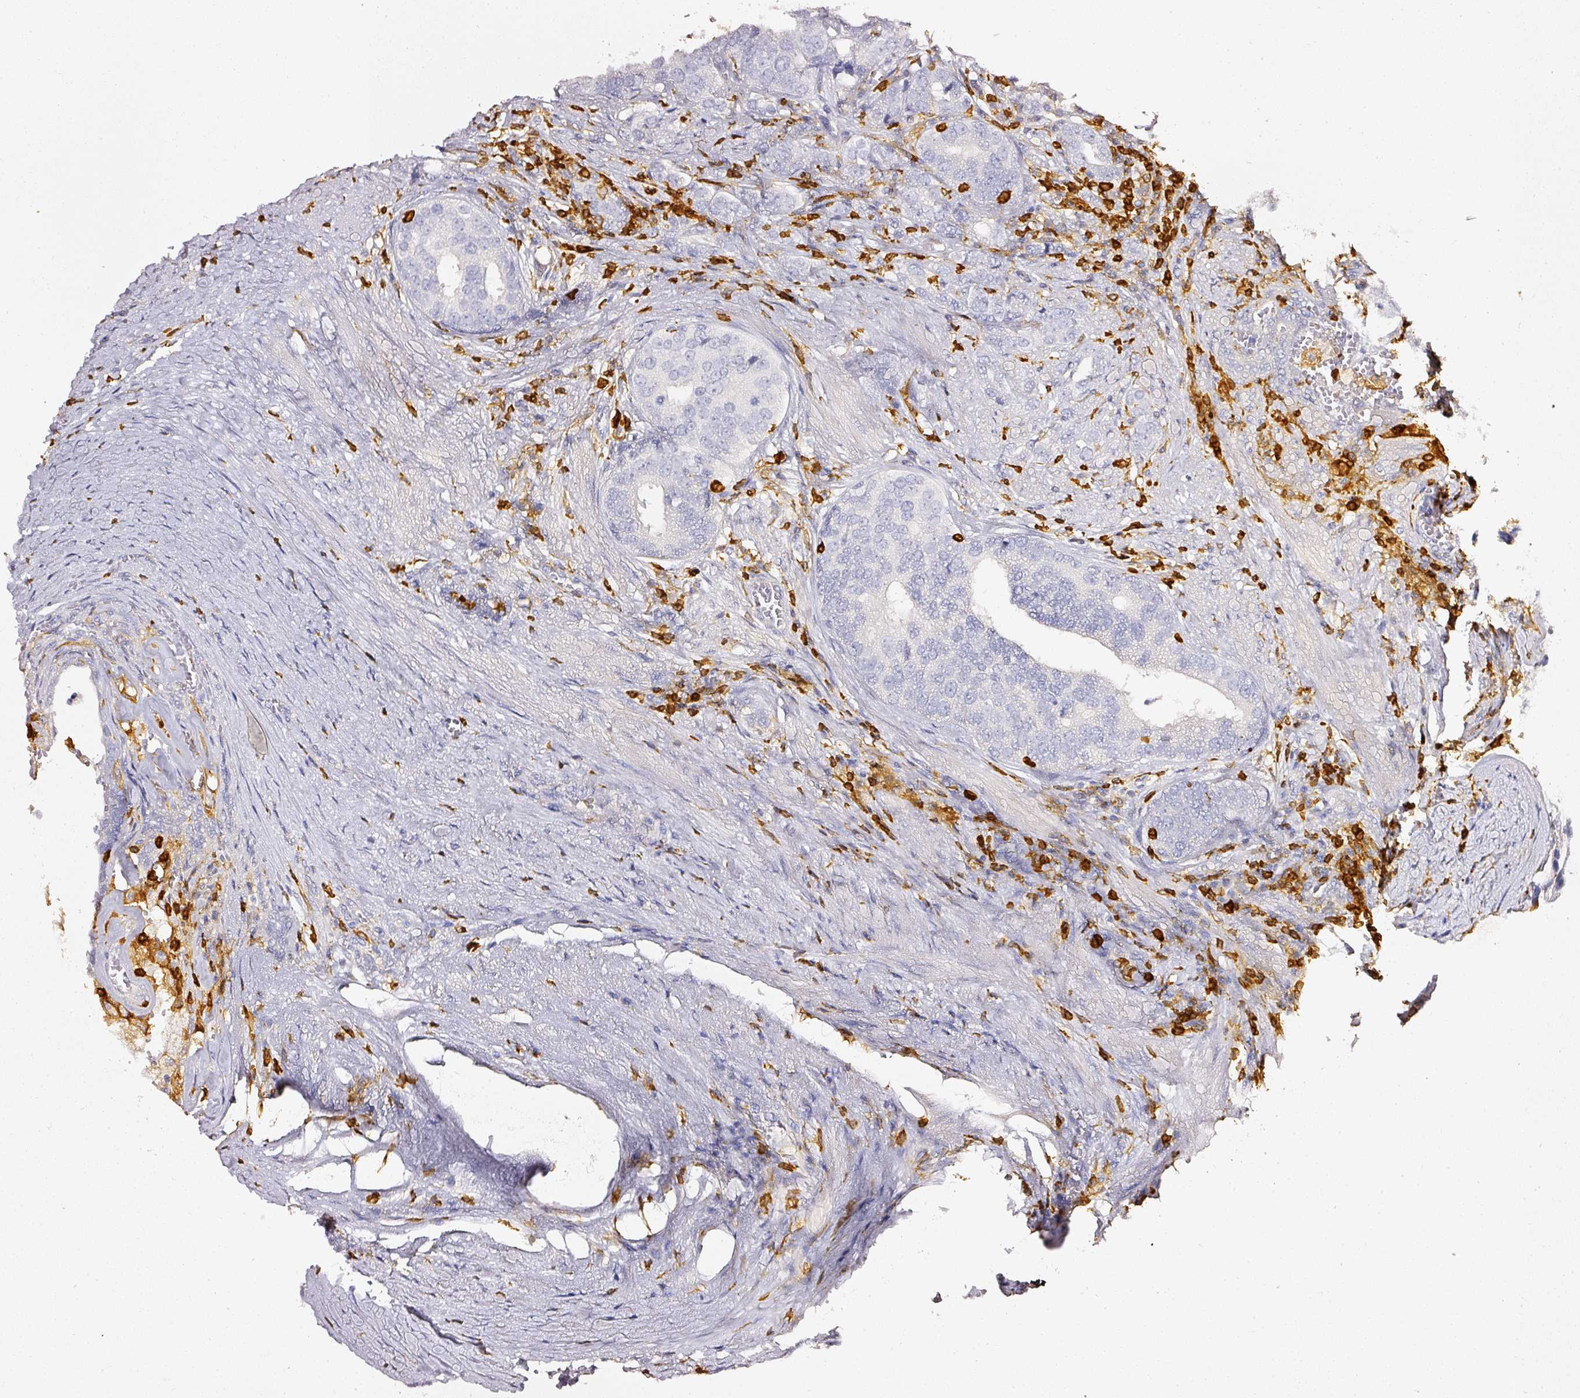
{"staining": {"intensity": "negative", "quantity": "none", "location": "none"}, "tissue": "prostate cancer", "cell_type": "Tumor cells", "image_type": "cancer", "snomed": [{"axis": "morphology", "description": "Adenocarcinoma, High grade"}, {"axis": "topography", "description": "Prostate"}], "caption": "IHC of human prostate adenocarcinoma (high-grade) shows no positivity in tumor cells. Brightfield microscopy of immunohistochemistry (IHC) stained with DAB (3,3'-diaminobenzidine) (brown) and hematoxylin (blue), captured at high magnification.", "gene": "EVL", "patient": {"sex": "male", "age": 71}}